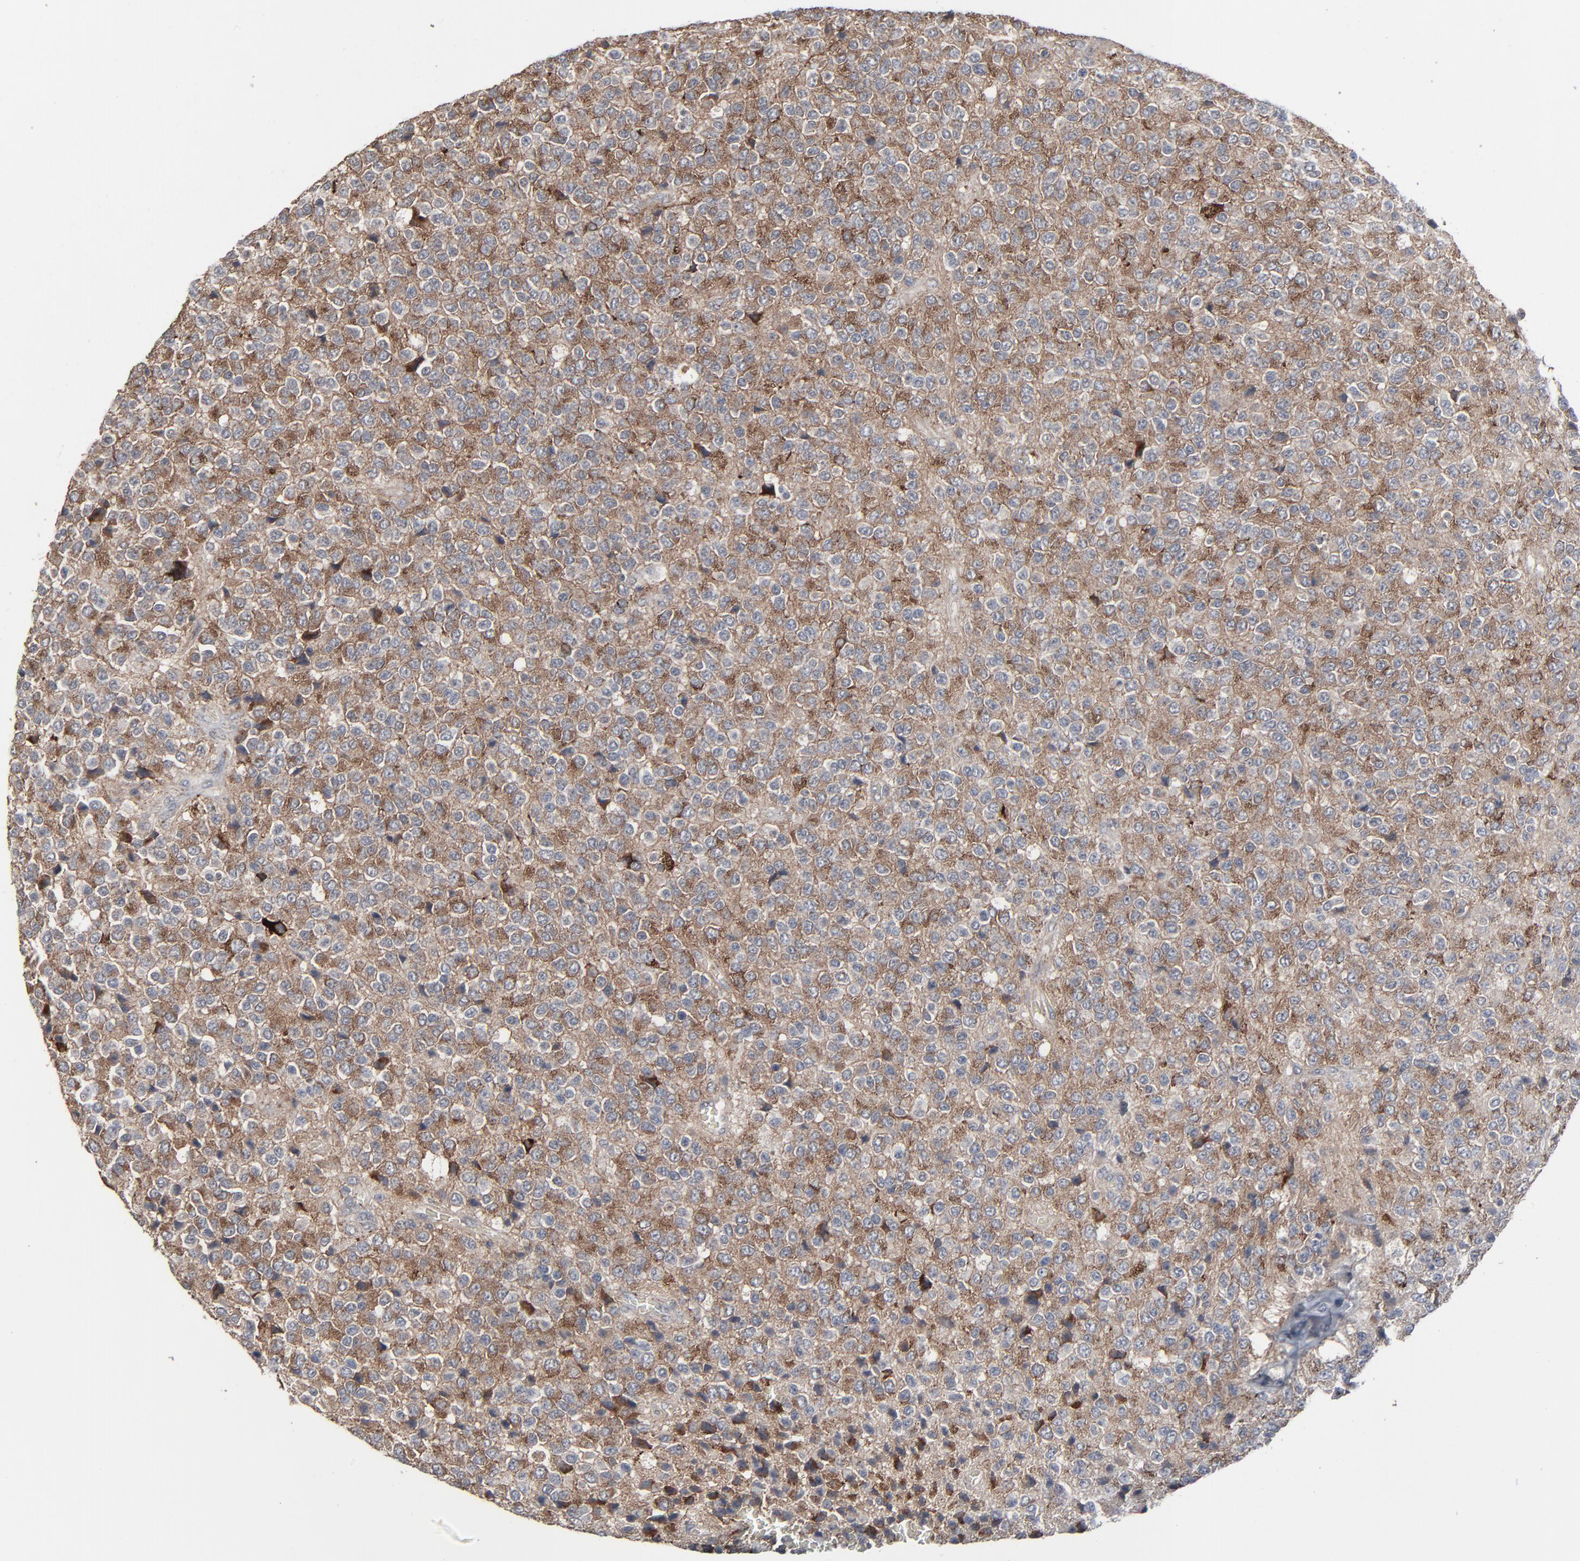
{"staining": {"intensity": "strong", "quantity": ">75%", "location": "cytoplasmic/membranous"}, "tissue": "glioma", "cell_type": "Tumor cells", "image_type": "cancer", "snomed": [{"axis": "morphology", "description": "Glioma, malignant, High grade"}, {"axis": "topography", "description": "pancreas cauda"}], "caption": "This image displays glioma stained with immunohistochemistry to label a protein in brown. The cytoplasmic/membranous of tumor cells show strong positivity for the protein. Nuclei are counter-stained blue.", "gene": "JAM3", "patient": {"sex": "male", "age": 60}}